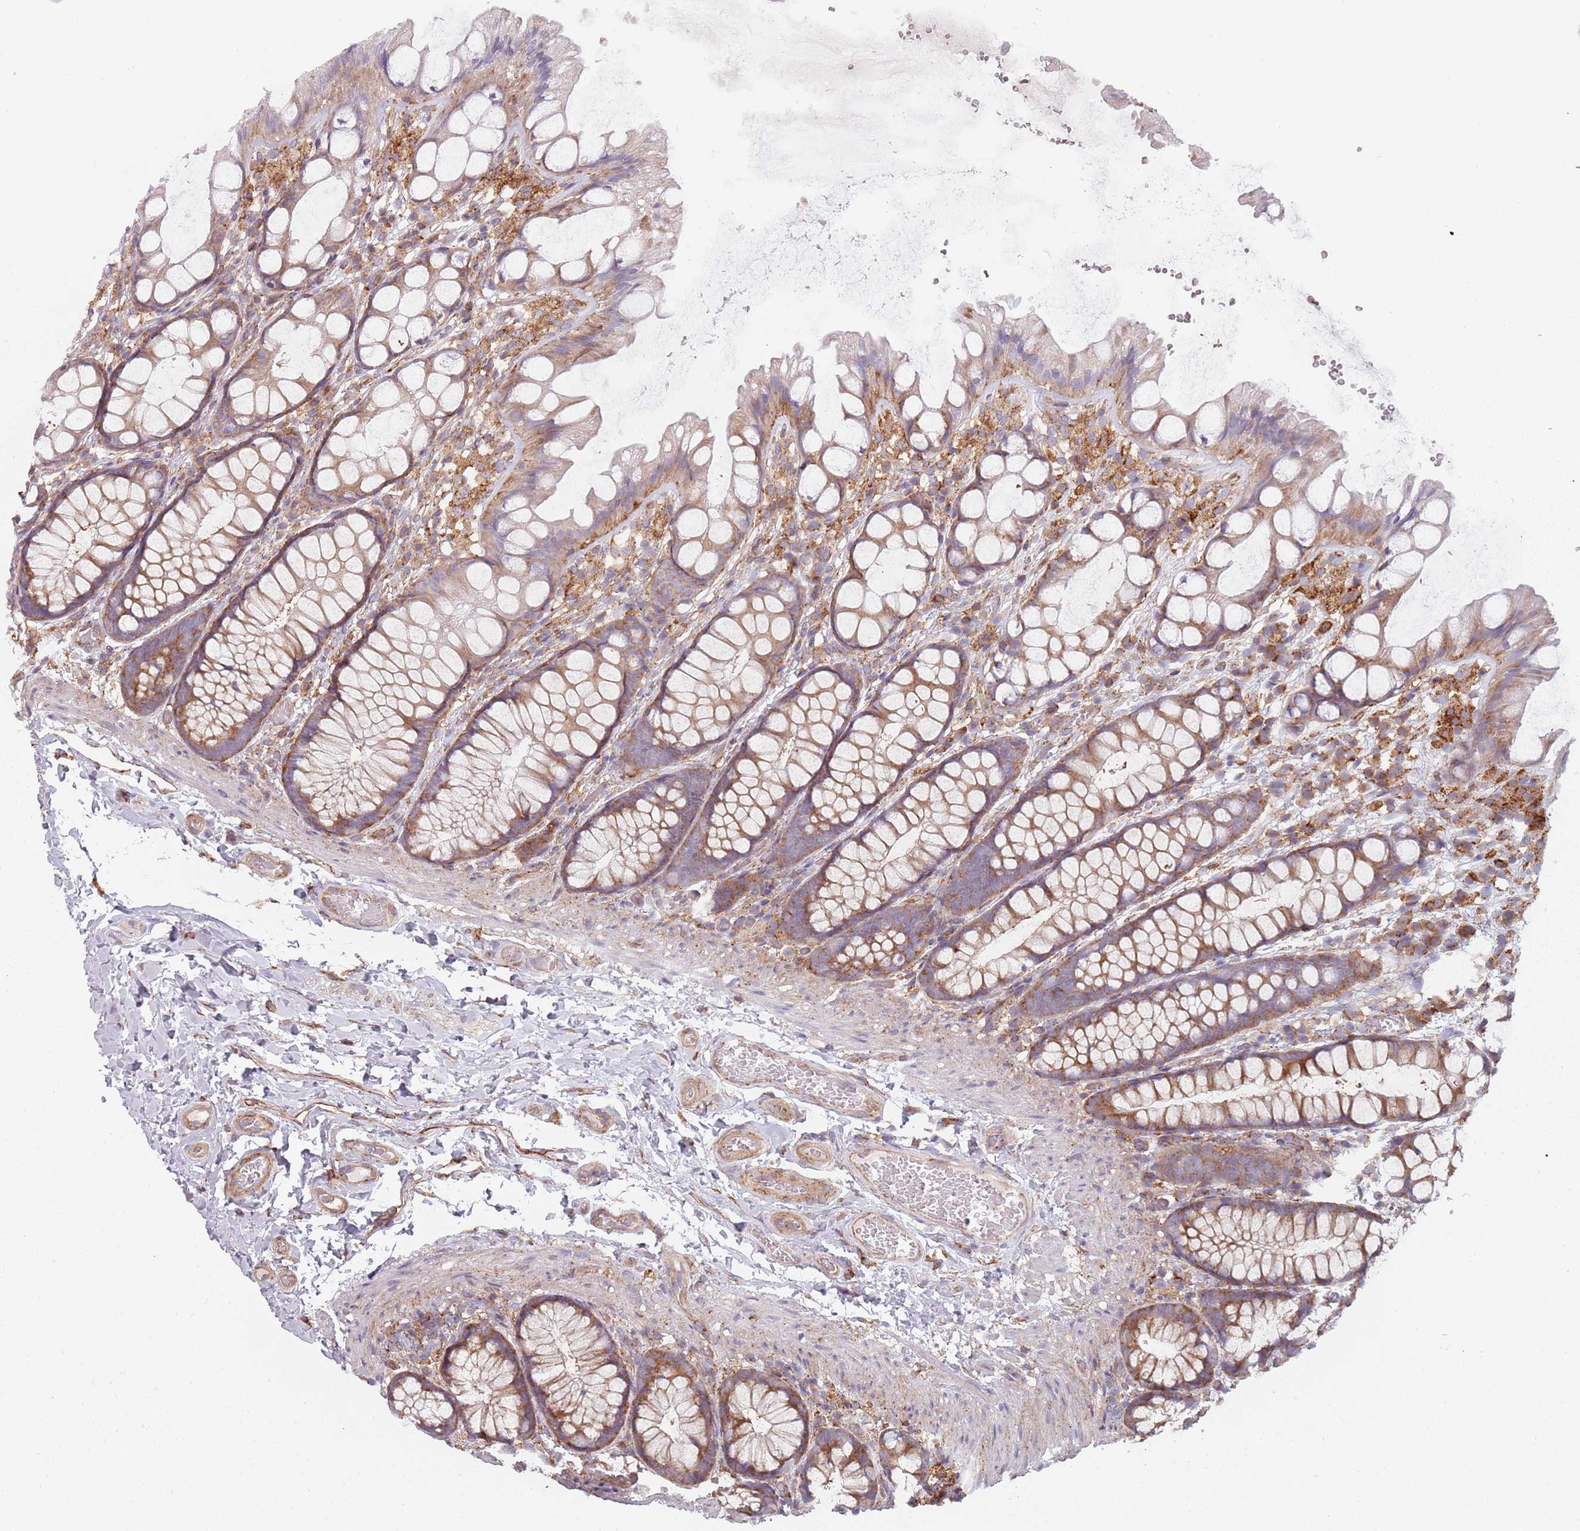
{"staining": {"intensity": "moderate", "quantity": ">75%", "location": "cytoplasmic/membranous"}, "tissue": "colon", "cell_type": "Endothelial cells", "image_type": "normal", "snomed": [{"axis": "morphology", "description": "Normal tissue, NOS"}, {"axis": "topography", "description": "Colon"}], "caption": "This image displays benign colon stained with immunohistochemistry to label a protein in brown. The cytoplasmic/membranous of endothelial cells show moderate positivity for the protein. Nuclei are counter-stained blue.", "gene": "TPD52L2", "patient": {"sex": "male", "age": 47}}